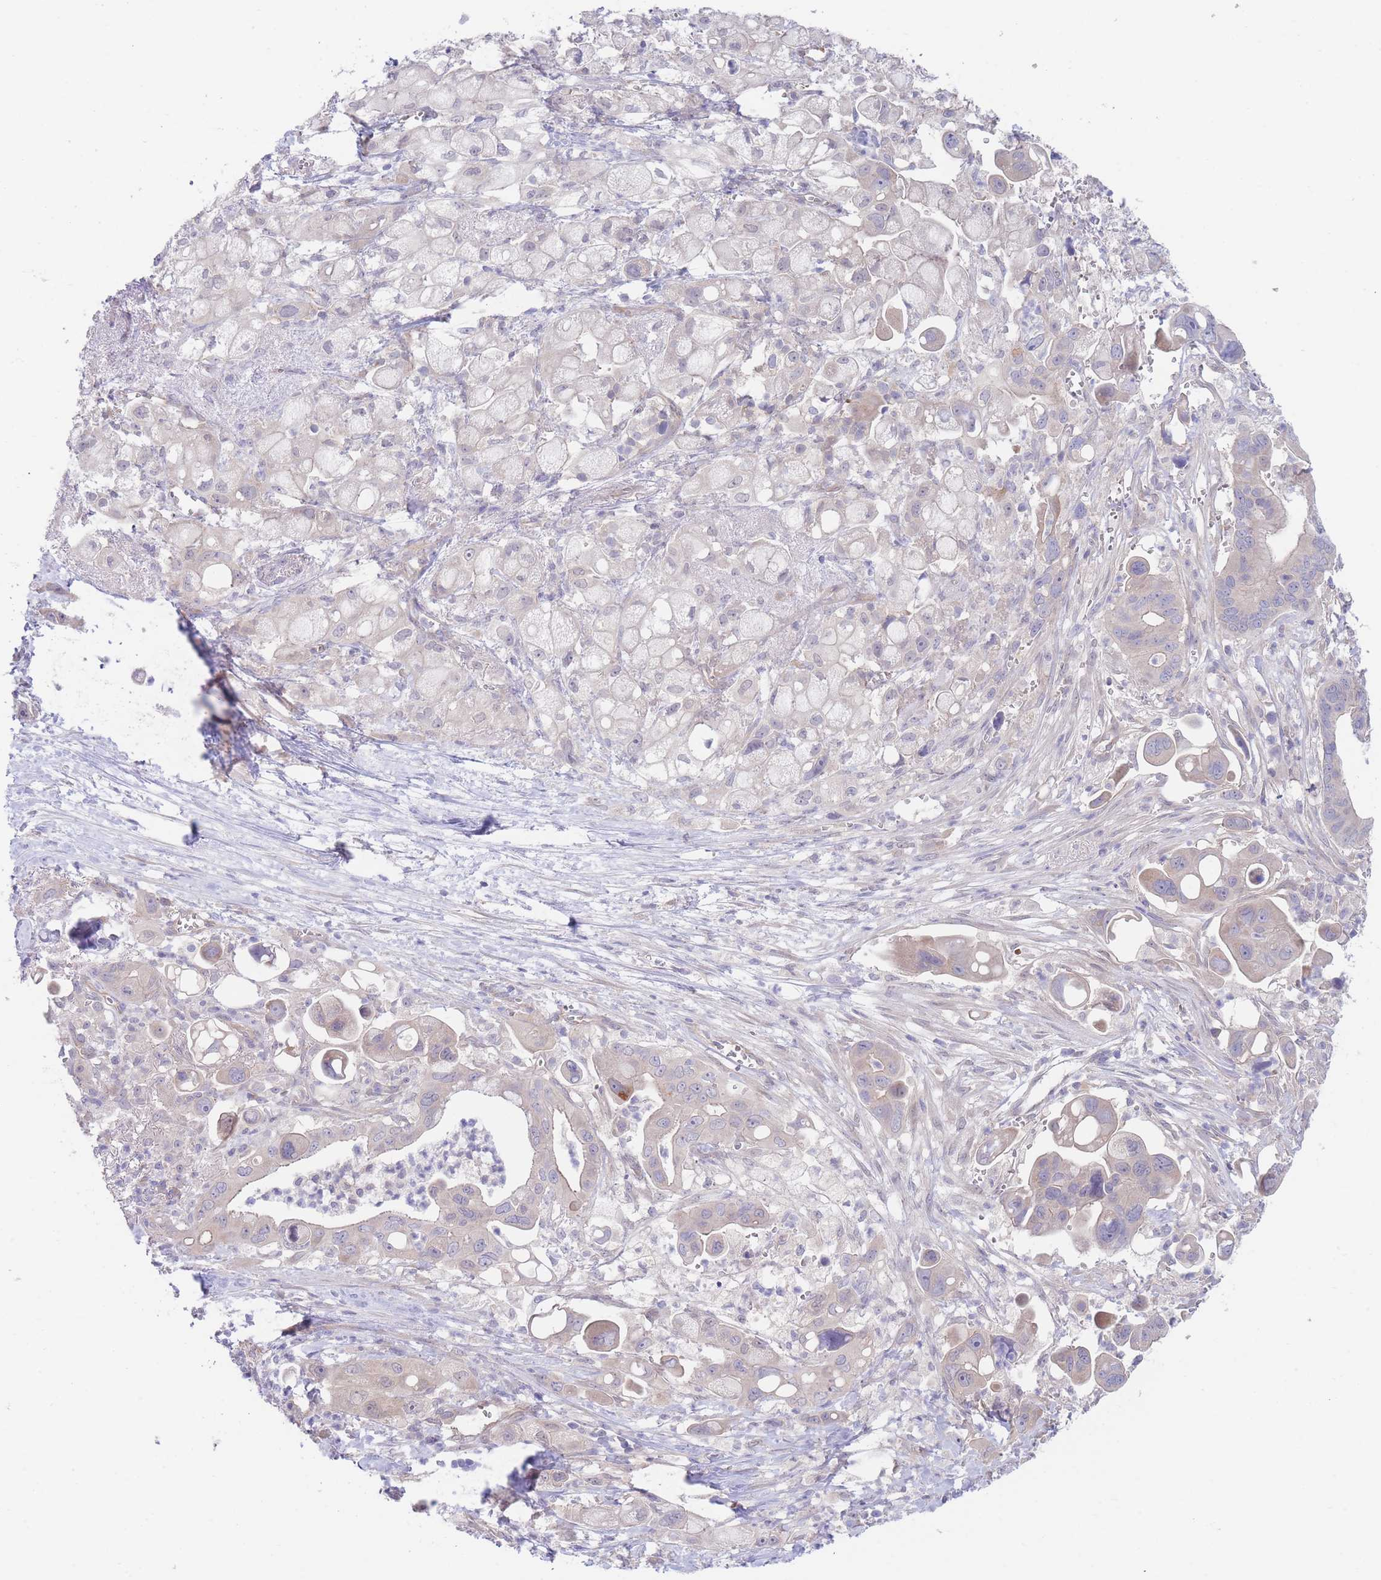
{"staining": {"intensity": "weak", "quantity": "25%-75%", "location": "cytoplasmic/membranous"}, "tissue": "pancreatic cancer", "cell_type": "Tumor cells", "image_type": "cancer", "snomed": [{"axis": "morphology", "description": "Adenocarcinoma, NOS"}, {"axis": "topography", "description": "Pancreas"}], "caption": "Approximately 25%-75% of tumor cells in human pancreatic cancer (adenocarcinoma) show weak cytoplasmic/membranous protein staining as visualized by brown immunohistochemical staining.", "gene": "ZNF281", "patient": {"sex": "male", "age": 68}}